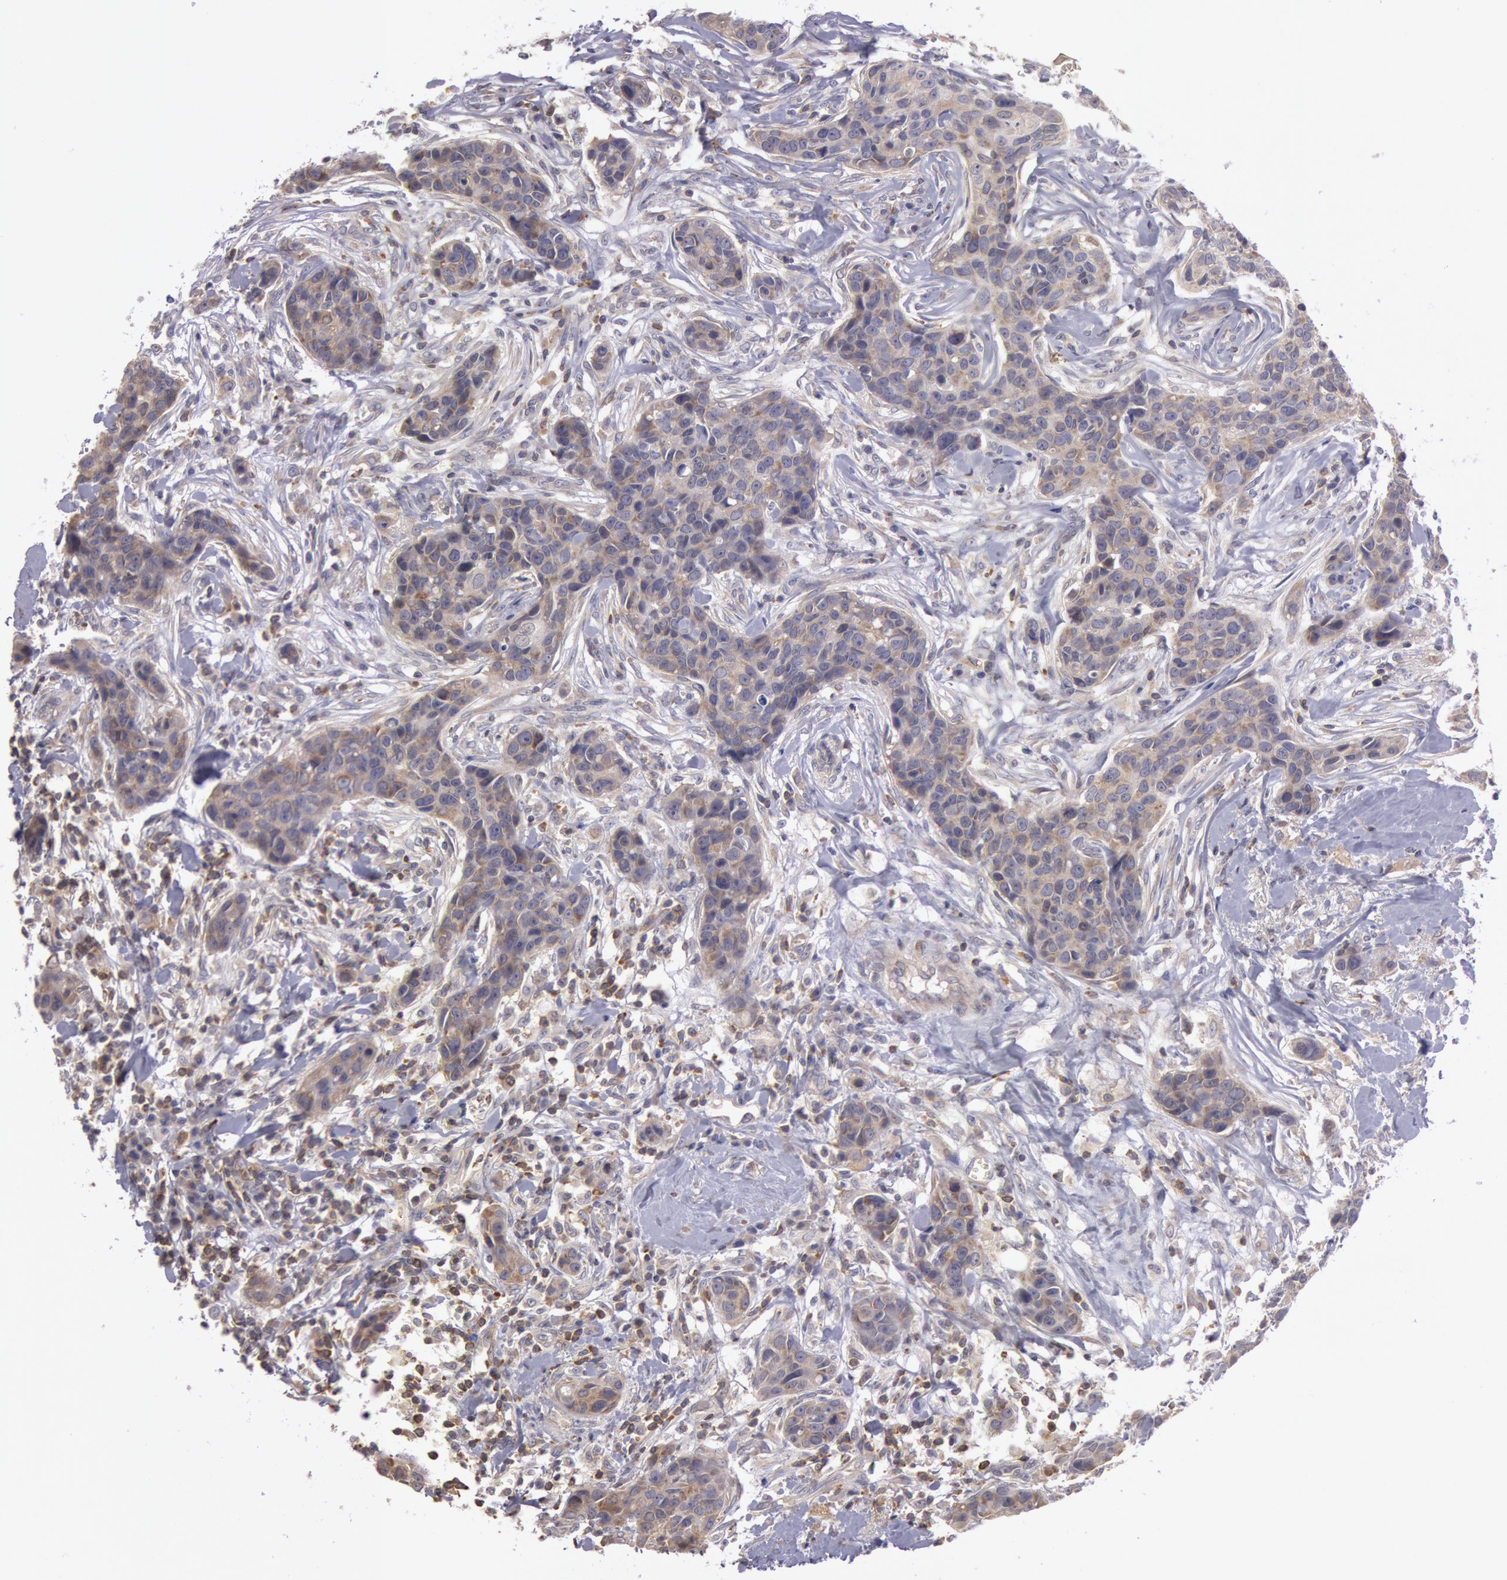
{"staining": {"intensity": "moderate", "quantity": ">75%", "location": "cytoplasmic/membranous"}, "tissue": "breast cancer", "cell_type": "Tumor cells", "image_type": "cancer", "snomed": [{"axis": "morphology", "description": "Duct carcinoma"}, {"axis": "topography", "description": "Breast"}], "caption": "Human intraductal carcinoma (breast) stained with a brown dye demonstrates moderate cytoplasmic/membranous positive positivity in about >75% of tumor cells.", "gene": "NMT2", "patient": {"sex": "female", "age": 91}}